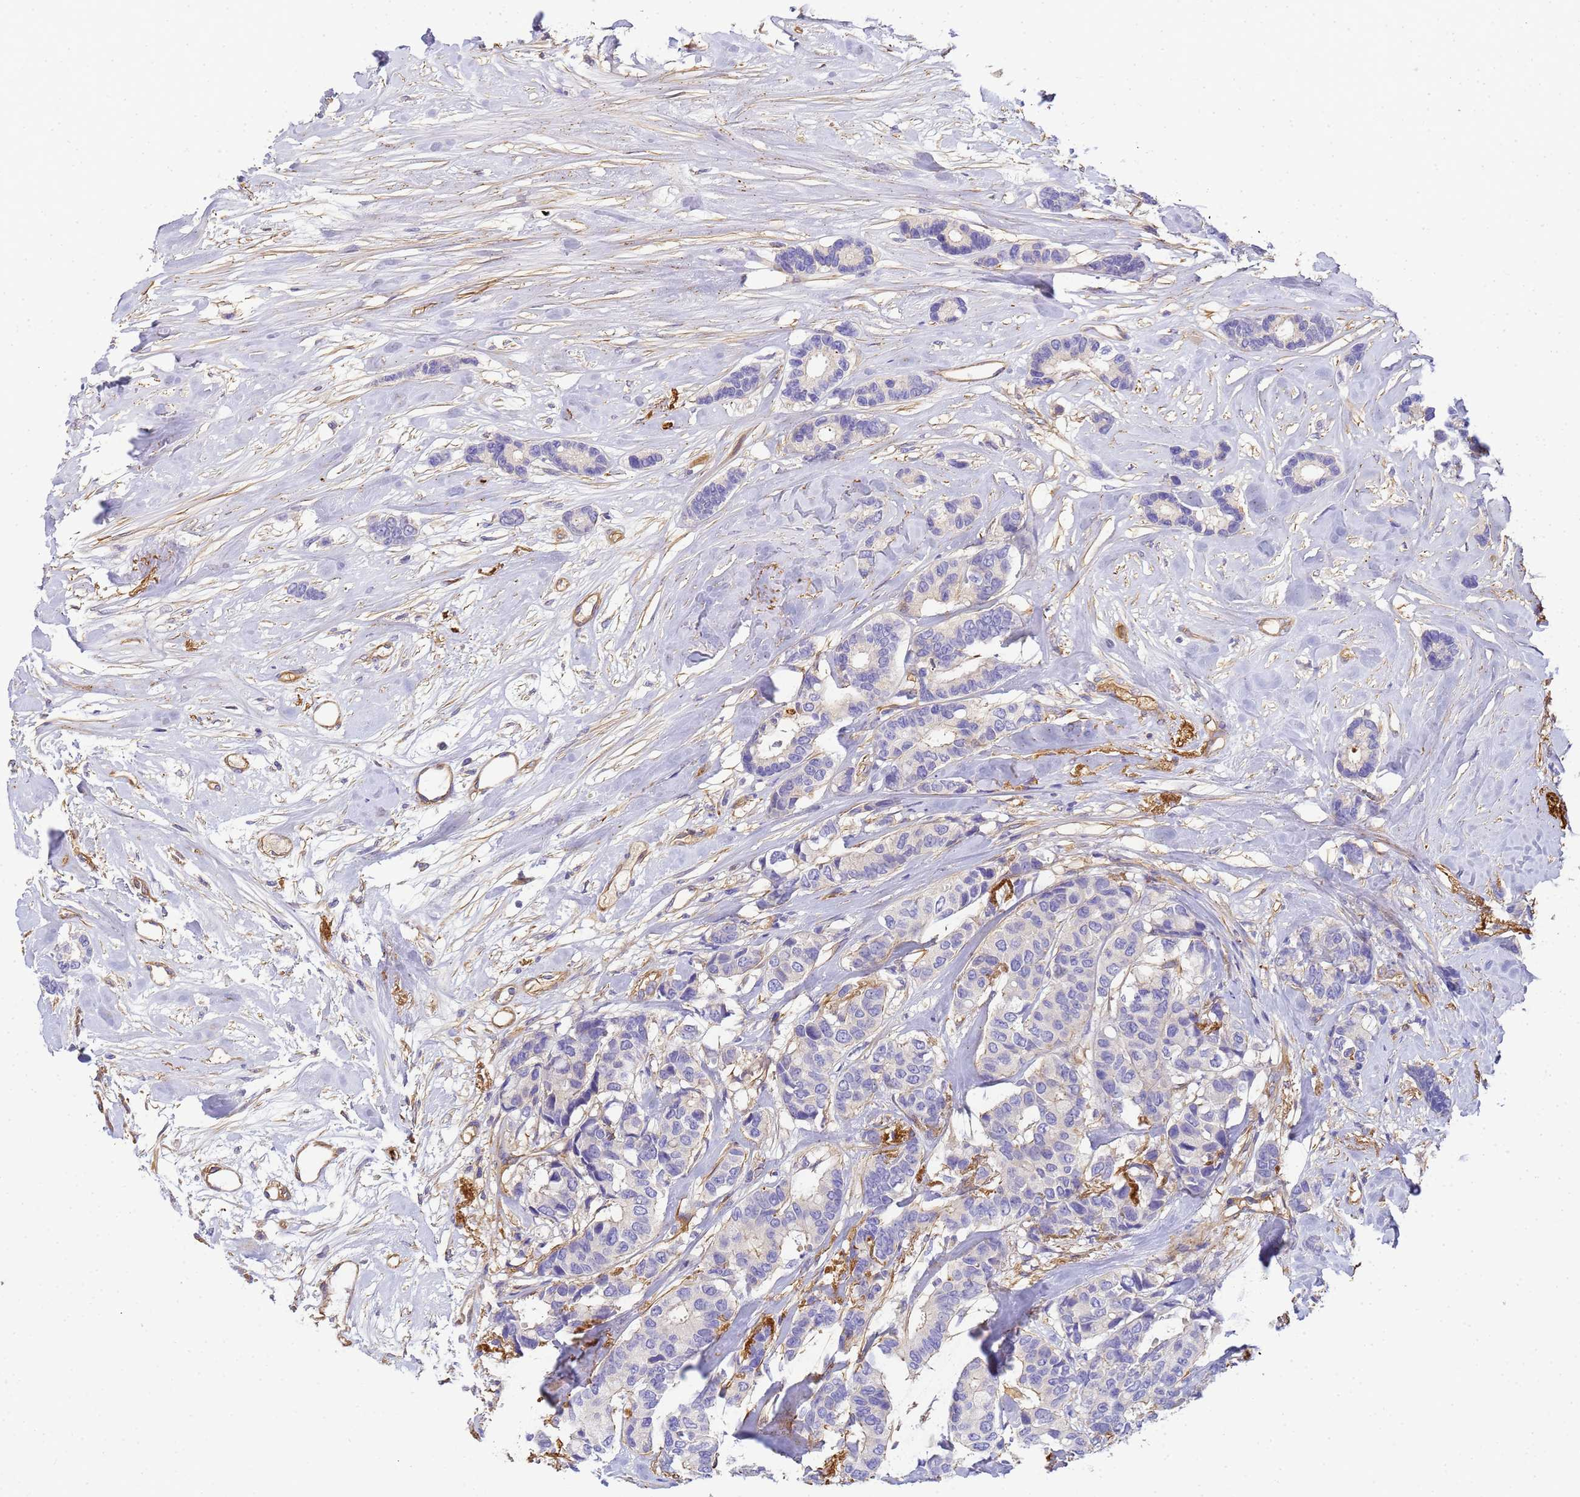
{"staining": {"intensity": "negative", "quantity": "none", "location": "none"}, "tissue": "breast cancer", "cell_type": "Tumor cells", "image_type": "cancer", "snomed": [{"axis": "morphology", "description": "Duct carcinoma"}, {"axis": "topography", "description": "Breast"}], "caption": "Breast cancer stained for a protein using IHC shows no staining tumor cells.", "gene": "MYL12A", "patient": {"sex": "female", "age": 87}}